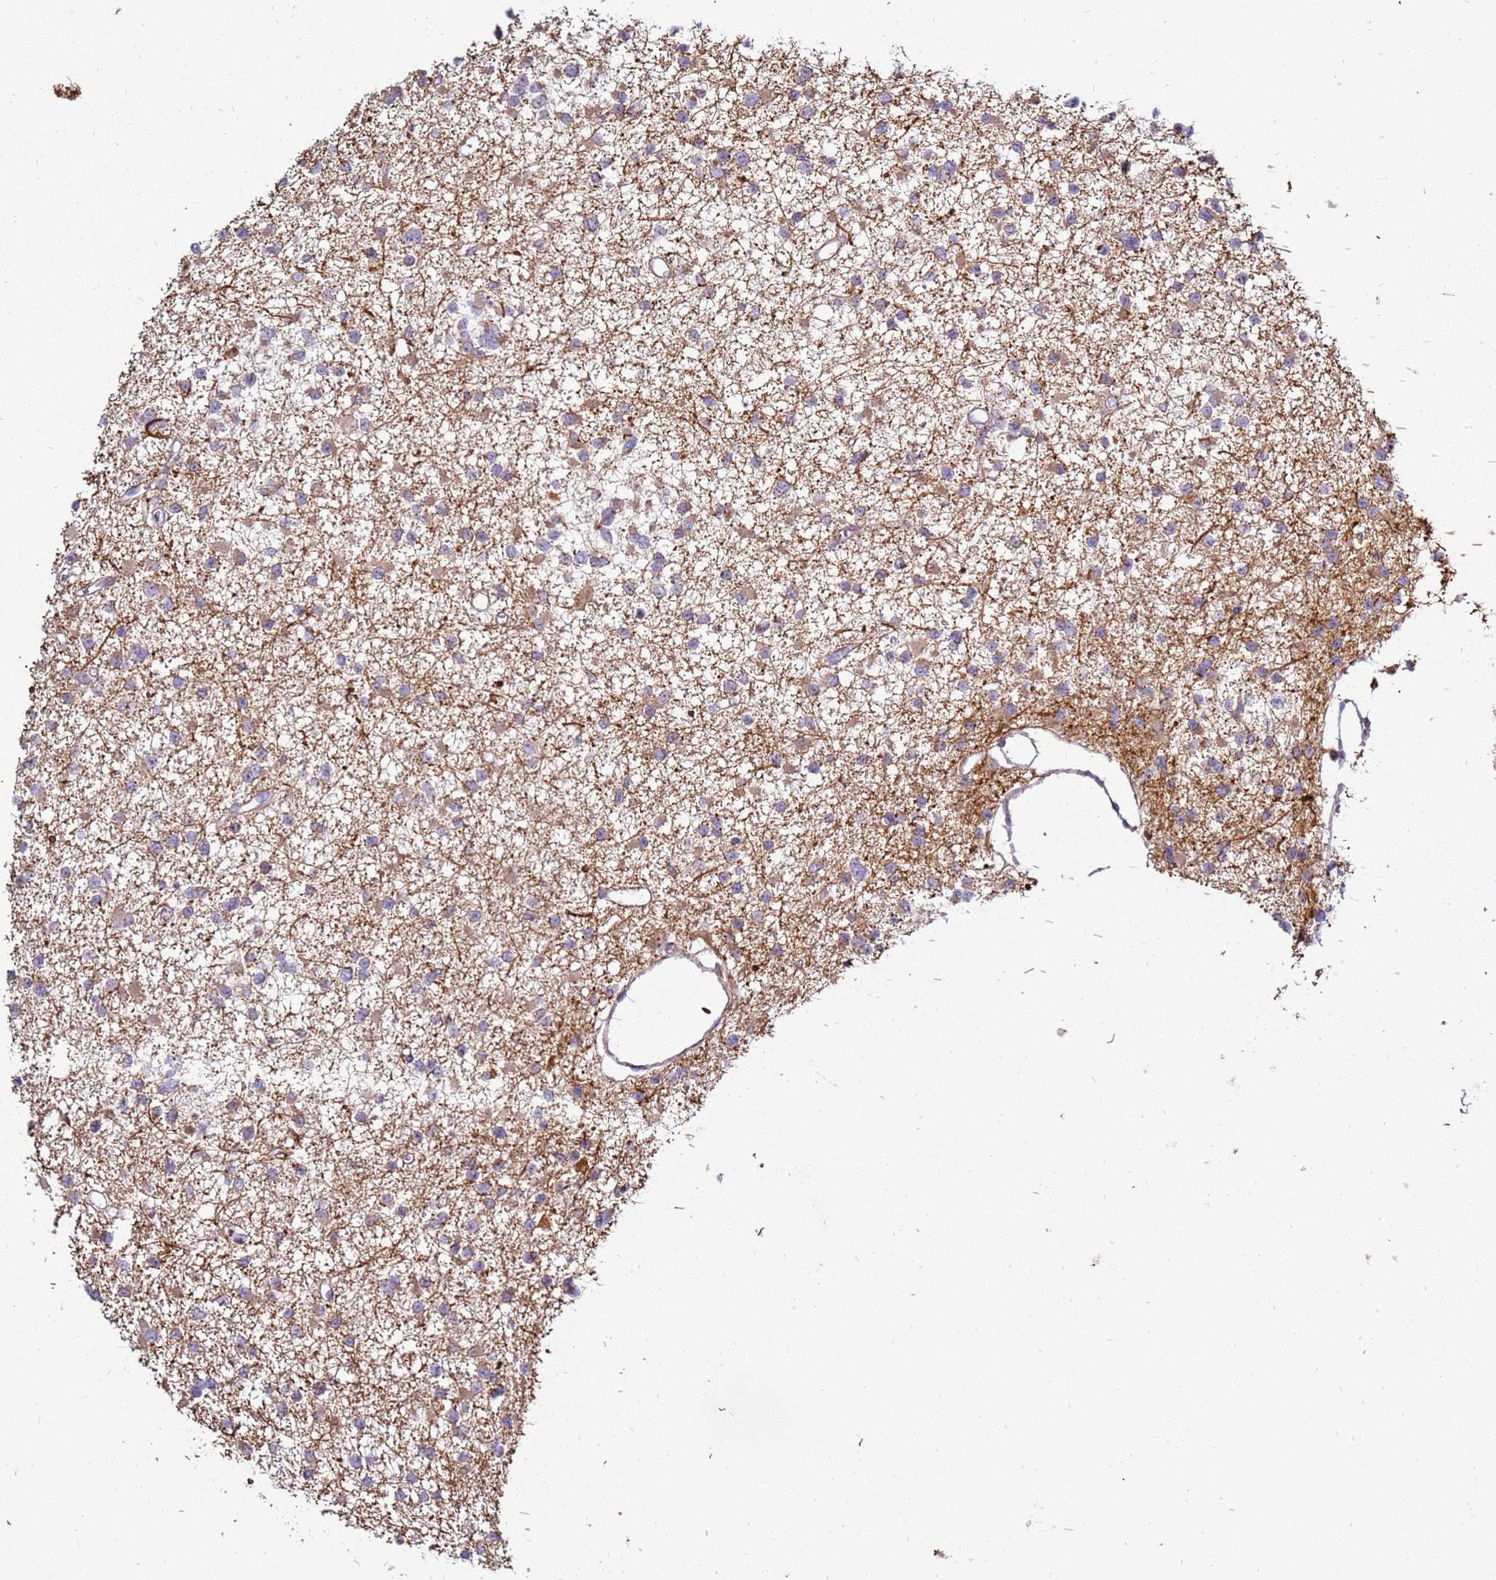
{"staining": {"intensity": "weak", "quantity": "<25%", "location": "cytoplasmic/membranous"}, "tissue": "glioma", "cell_type": "Tumor cells", "image_type": "cancer", "snomed": [{"axis": "morphology", "description": "Glioma, malignant, Low grade"}, {"axis": "topography", "description": "Brain"}], "caption": "DAB immunohistochemical staining of glioma demonstrates no significant expression in tumor cells.", "gene": "TRAPPC4", "patient": {"sex": "female", "age": 22}}